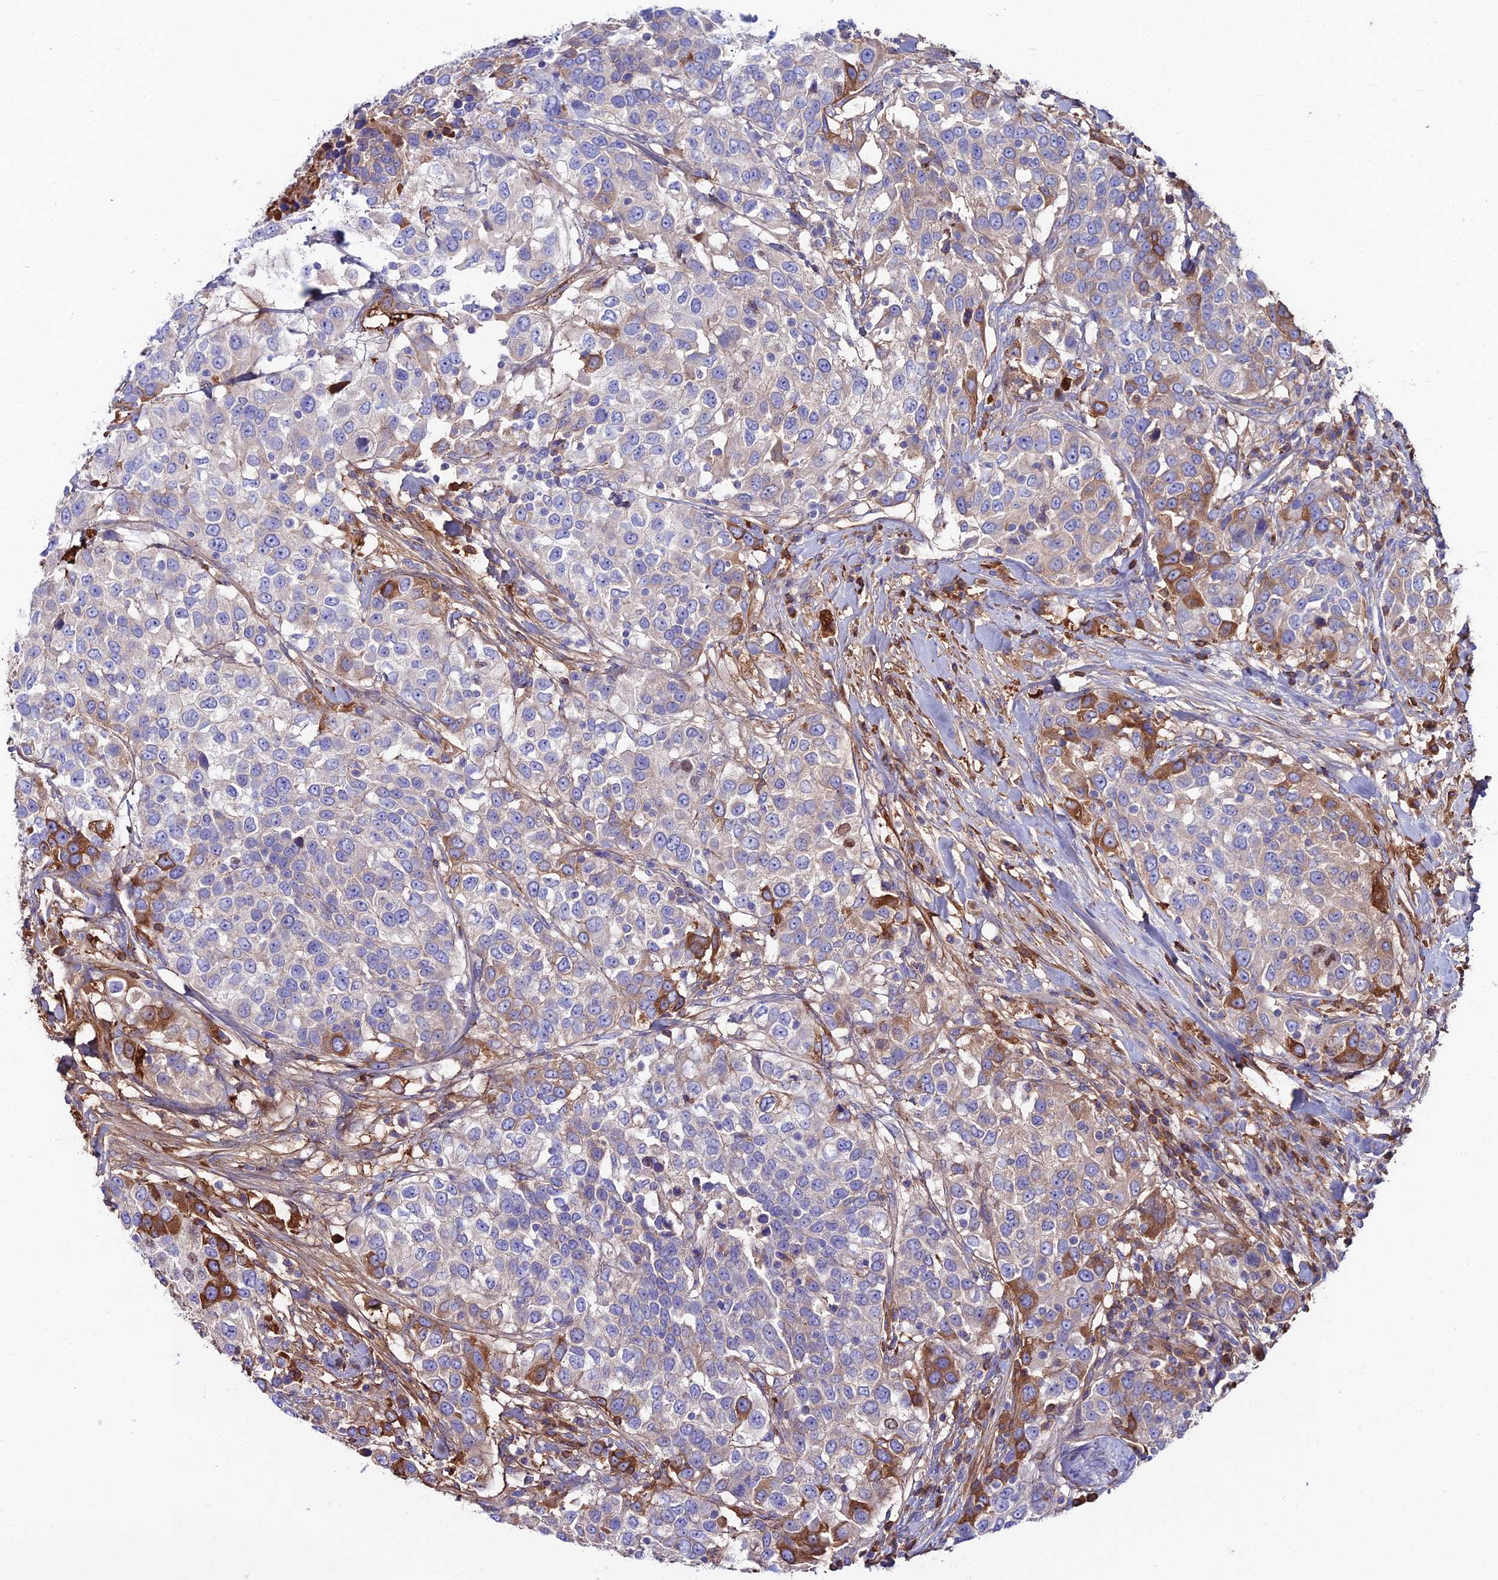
{"staining": {"intensity": "strong", "quantity": "<25%", "location": "cytoplasmic/membranous"}, "tissue": "urothelial cancer", "cell_type": "Tumor cells", "image_type": "cancer", "snomed": [{"axis": "morphology", "description": "Urothelial carcinoma, High grade"}, {"axis": "topography", "description": "Urinary bladder"}], "caption": "A histopathology image of human urothelial cancer stained for a protein displays strong cytoplasmic/membranous brown staining in tumor cells. The staining is performed using DAB brown chromogen to label protein expression. The nuclei are counter-stained blue using hematoxylin.", "gene": "SLC25A16", "patient": {"sex": "female", "age": 80}}